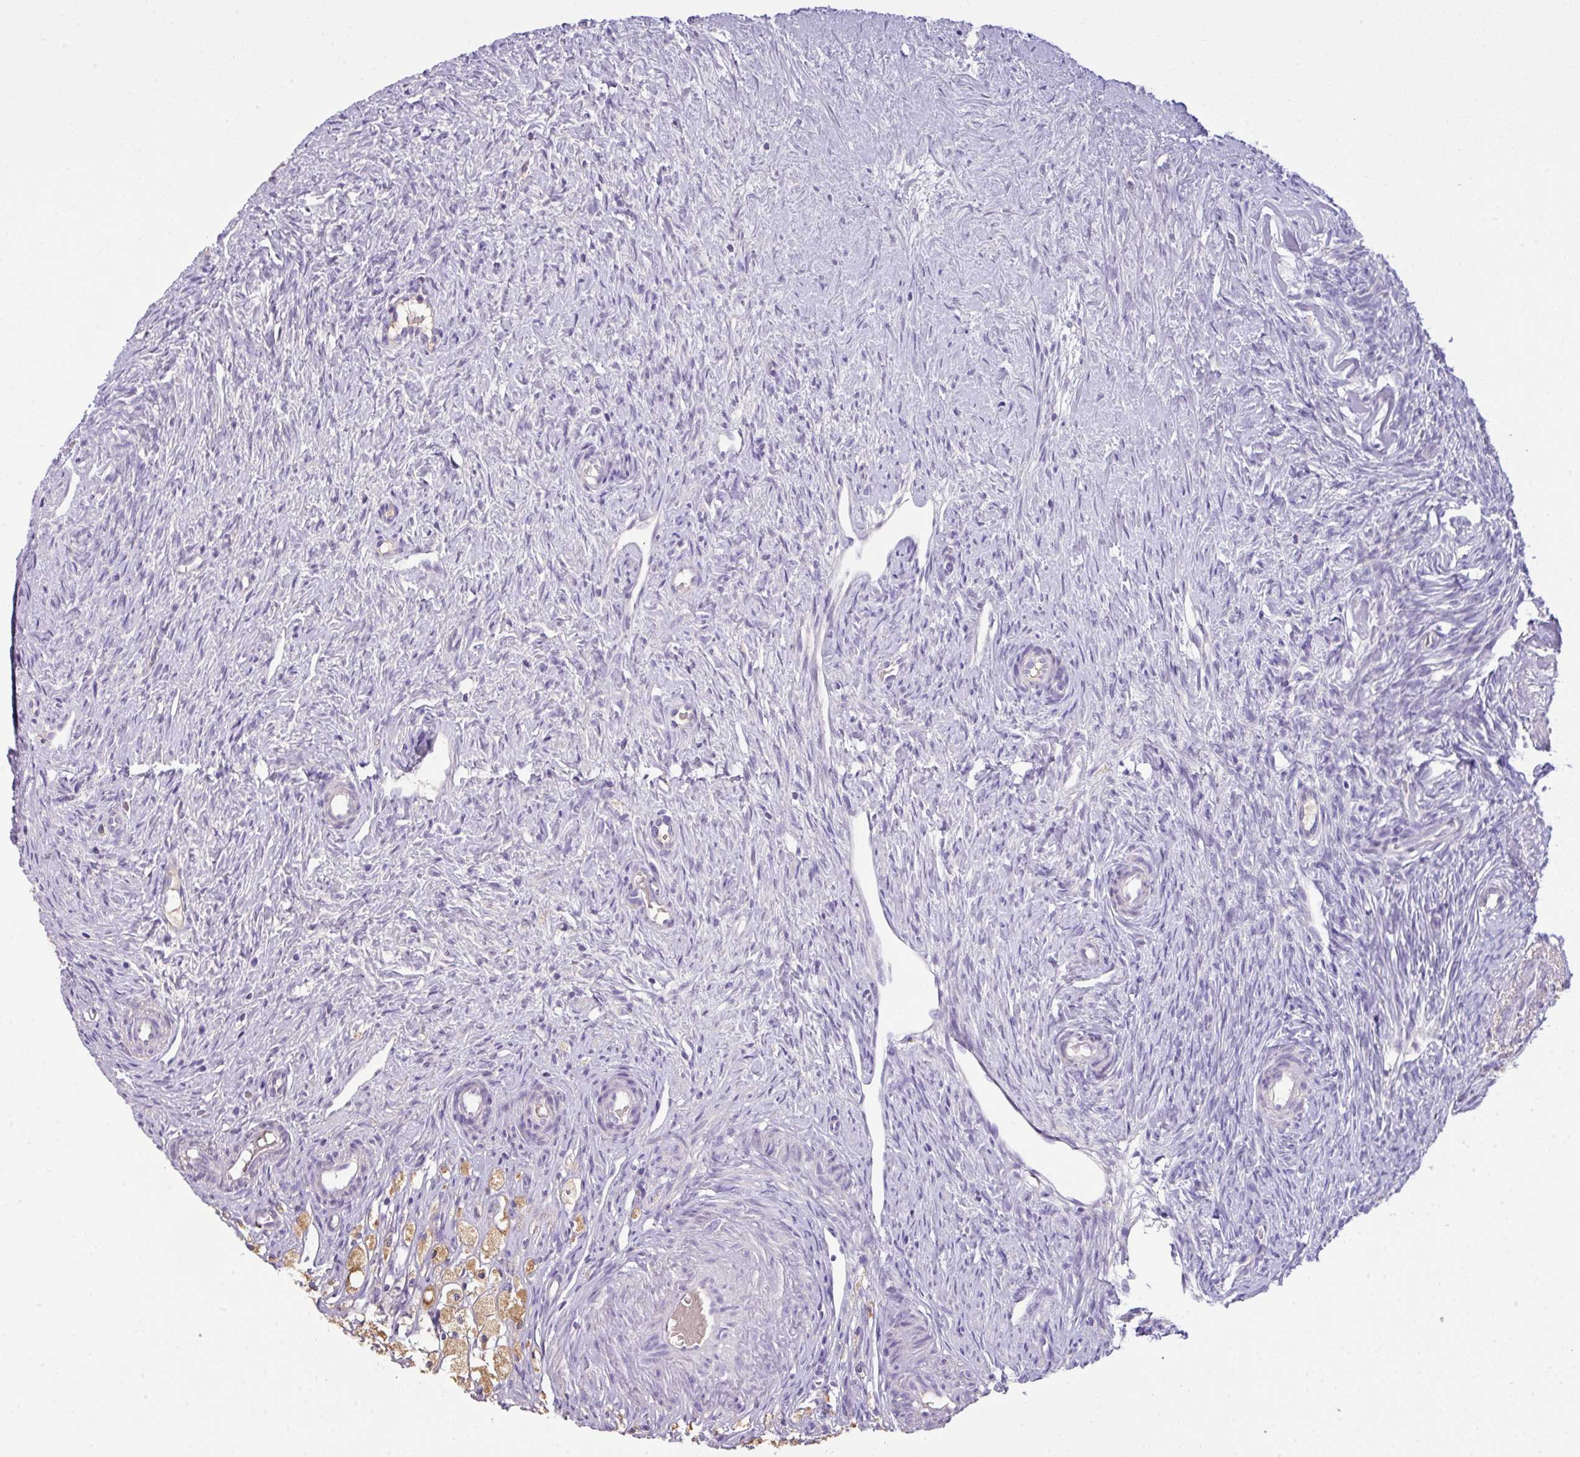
{"staining": {"intensity": "negative", "quantity": "none", "location": "none"}, "tissue": "ovary", "cell_type": "Follicle cells", "image_type": "normal", "snomed": [{"axis": "morphology", "description": "Normal tissue, NOS"}, {"axis": "topography", "description": "Ovary"}], "caption": "A high-resolution photomicrograph shows immunohistochemistry (IHC) staining of unremarkable ovary, which exhibits no significant expression in follicle cells. The staining was performed using DAB (3,3'-diaminobenzidine) to visualize the protein expression in brown, while the nuclei were stained in blue with hematoxylin (Magnification: 20x).", "gene": "OR6C6", "patient": {"sex": "female", "age": 51}}